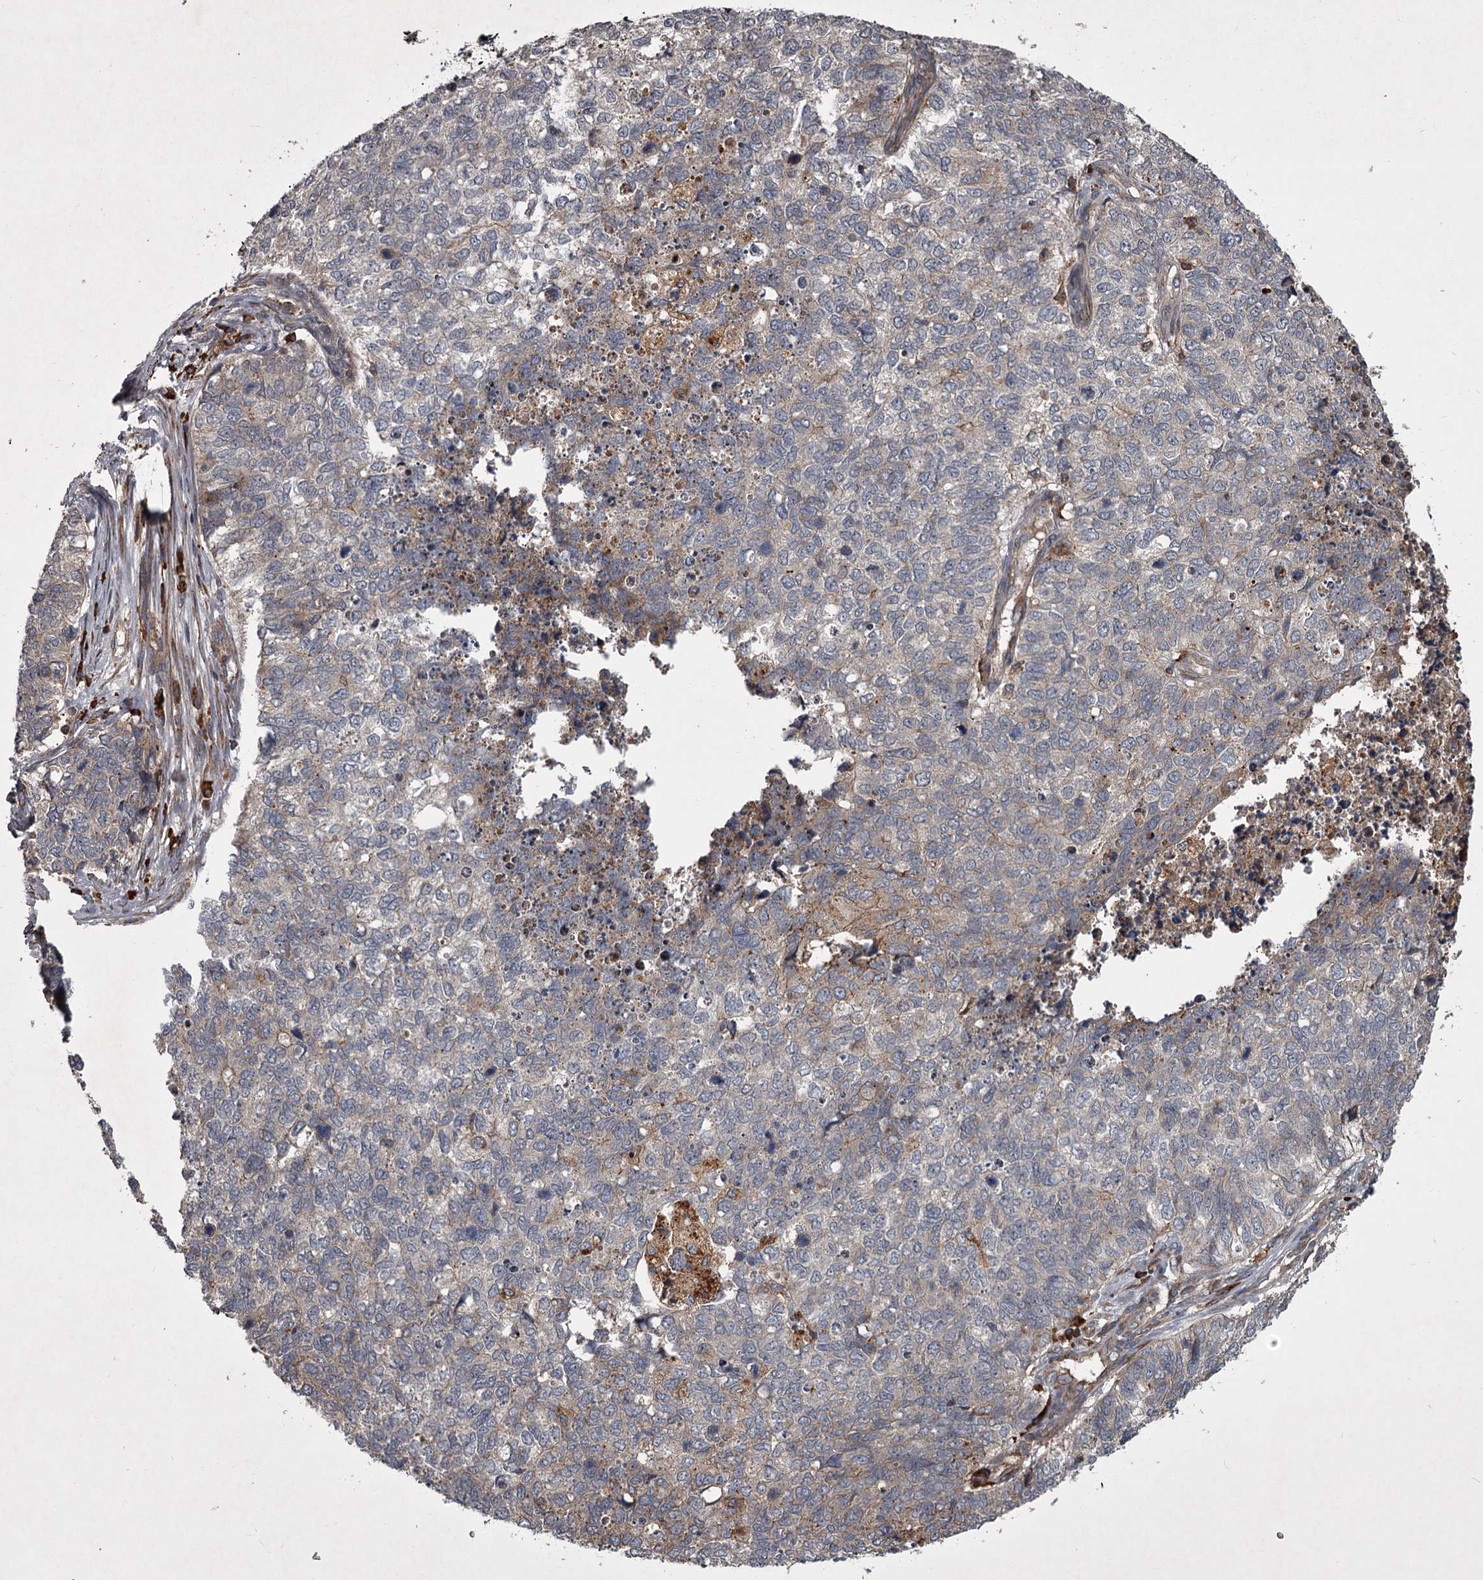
{"staining": {"intensity": "weak", "quantity": "<25%", "location": "cytoplasmic/membranous"}, "tissue": "cervical cancer", "cell_type": "Tumor cells", "image_type": "cancer", "snomed": [{"axis": "morphology", "description": "Squamous cell carcinoma, NOS"}, {"axis": "topography", "description": "Cervix"}], "caption": "There is no significant expression in tumor cells of cervical cancer (squamous cell carcinoma).", "gene": "UNC93B1", "patient": {"sex": "female", "age": 63}}